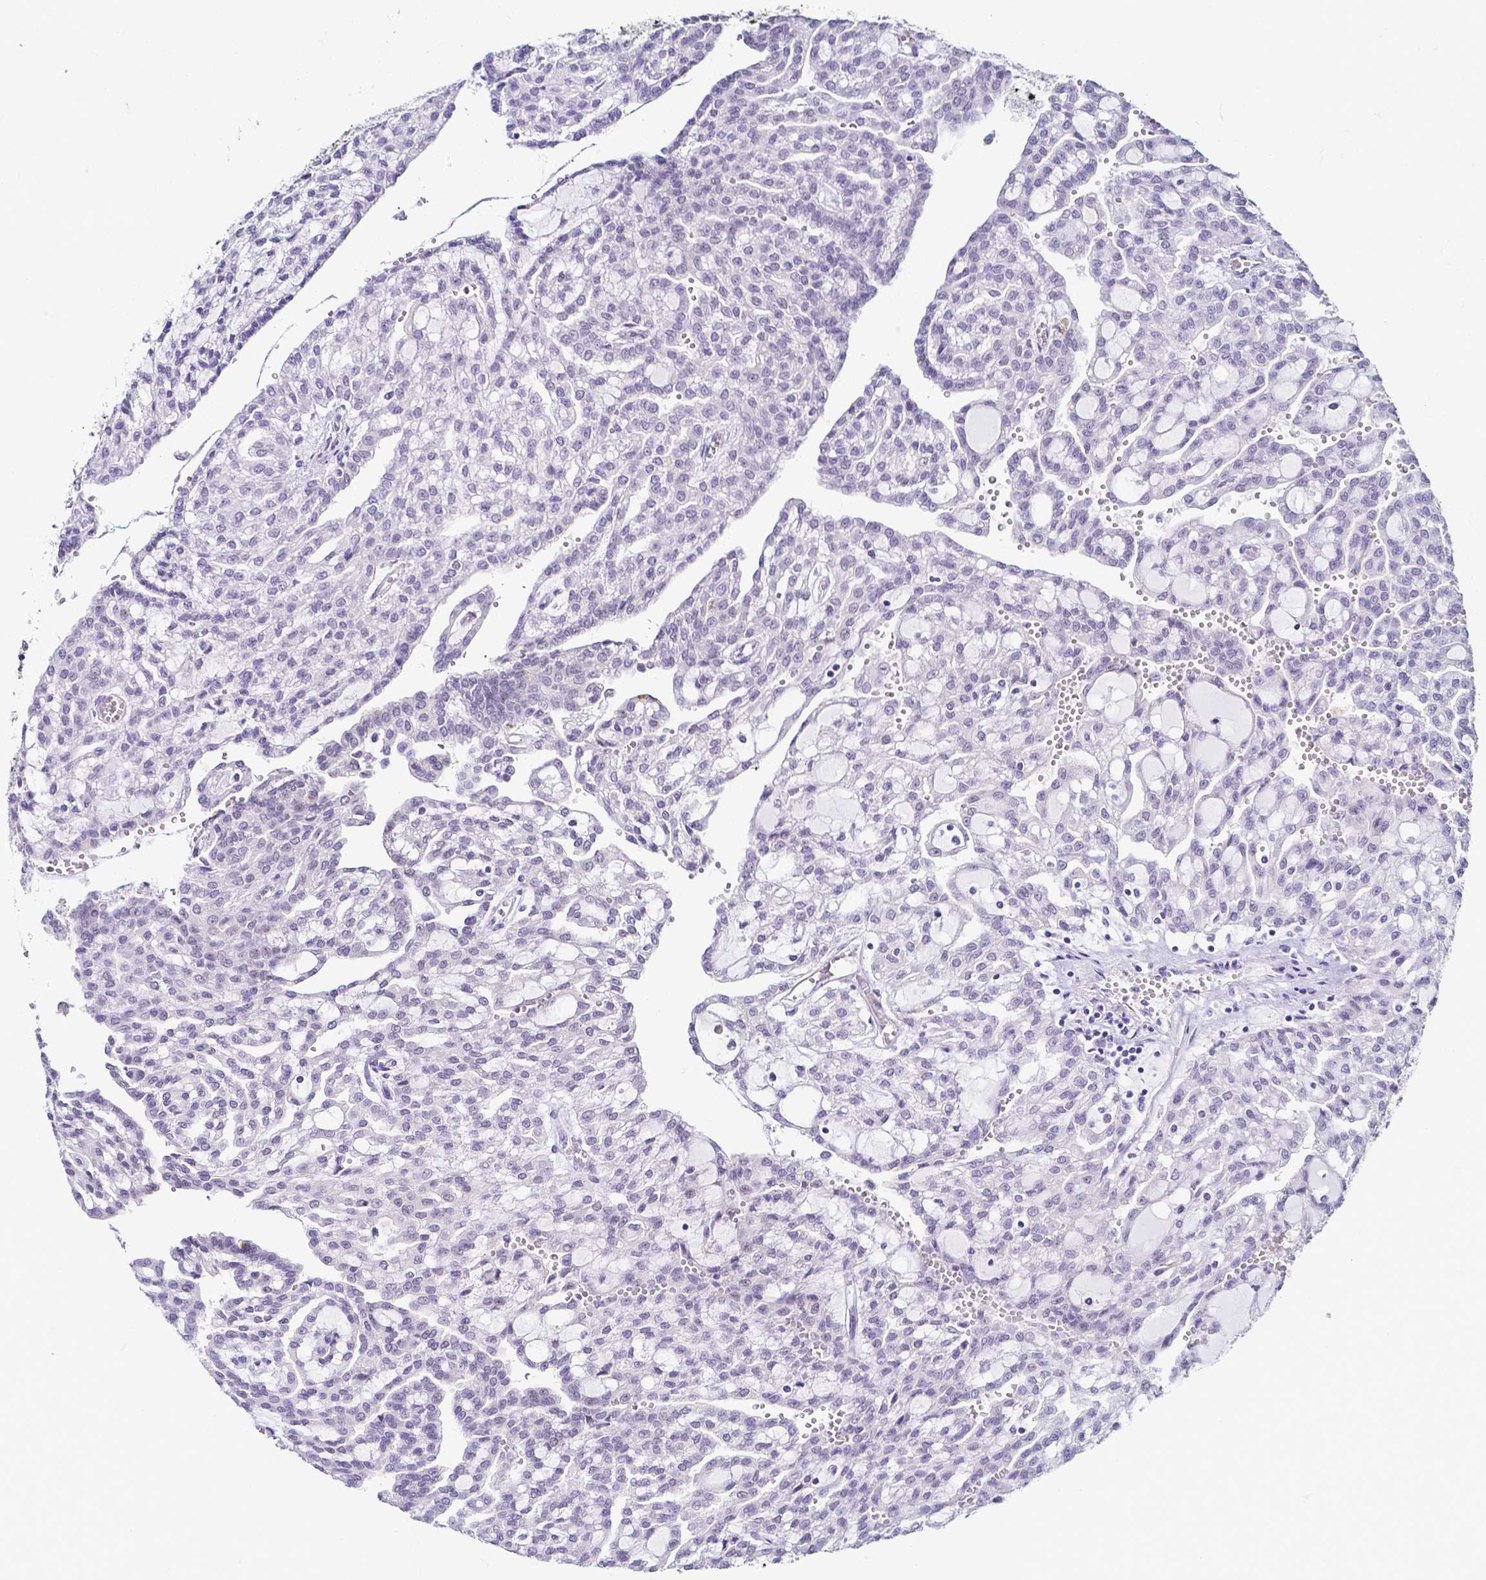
{"staining": {"intensity": "negative", "quantity": "none", "location": "none"}, "tissue": "renal cancer", "cell_type": "Tumor cells", "image_type": "cancer", "snomed": [{"axis": "morphology", "description": "Adenocarcinoma, NOS"}, {"axis": "topography", "description": "Kidney"}], "caption": "DAB (3,3'-diaminobenzidine) immunohistochemical staining of human renal cancer (adenocarcinoma) exhibits no significant expression in tumor cells.", "gene": "FAM83G", "patient": {"sex": "male", "age": 63}}